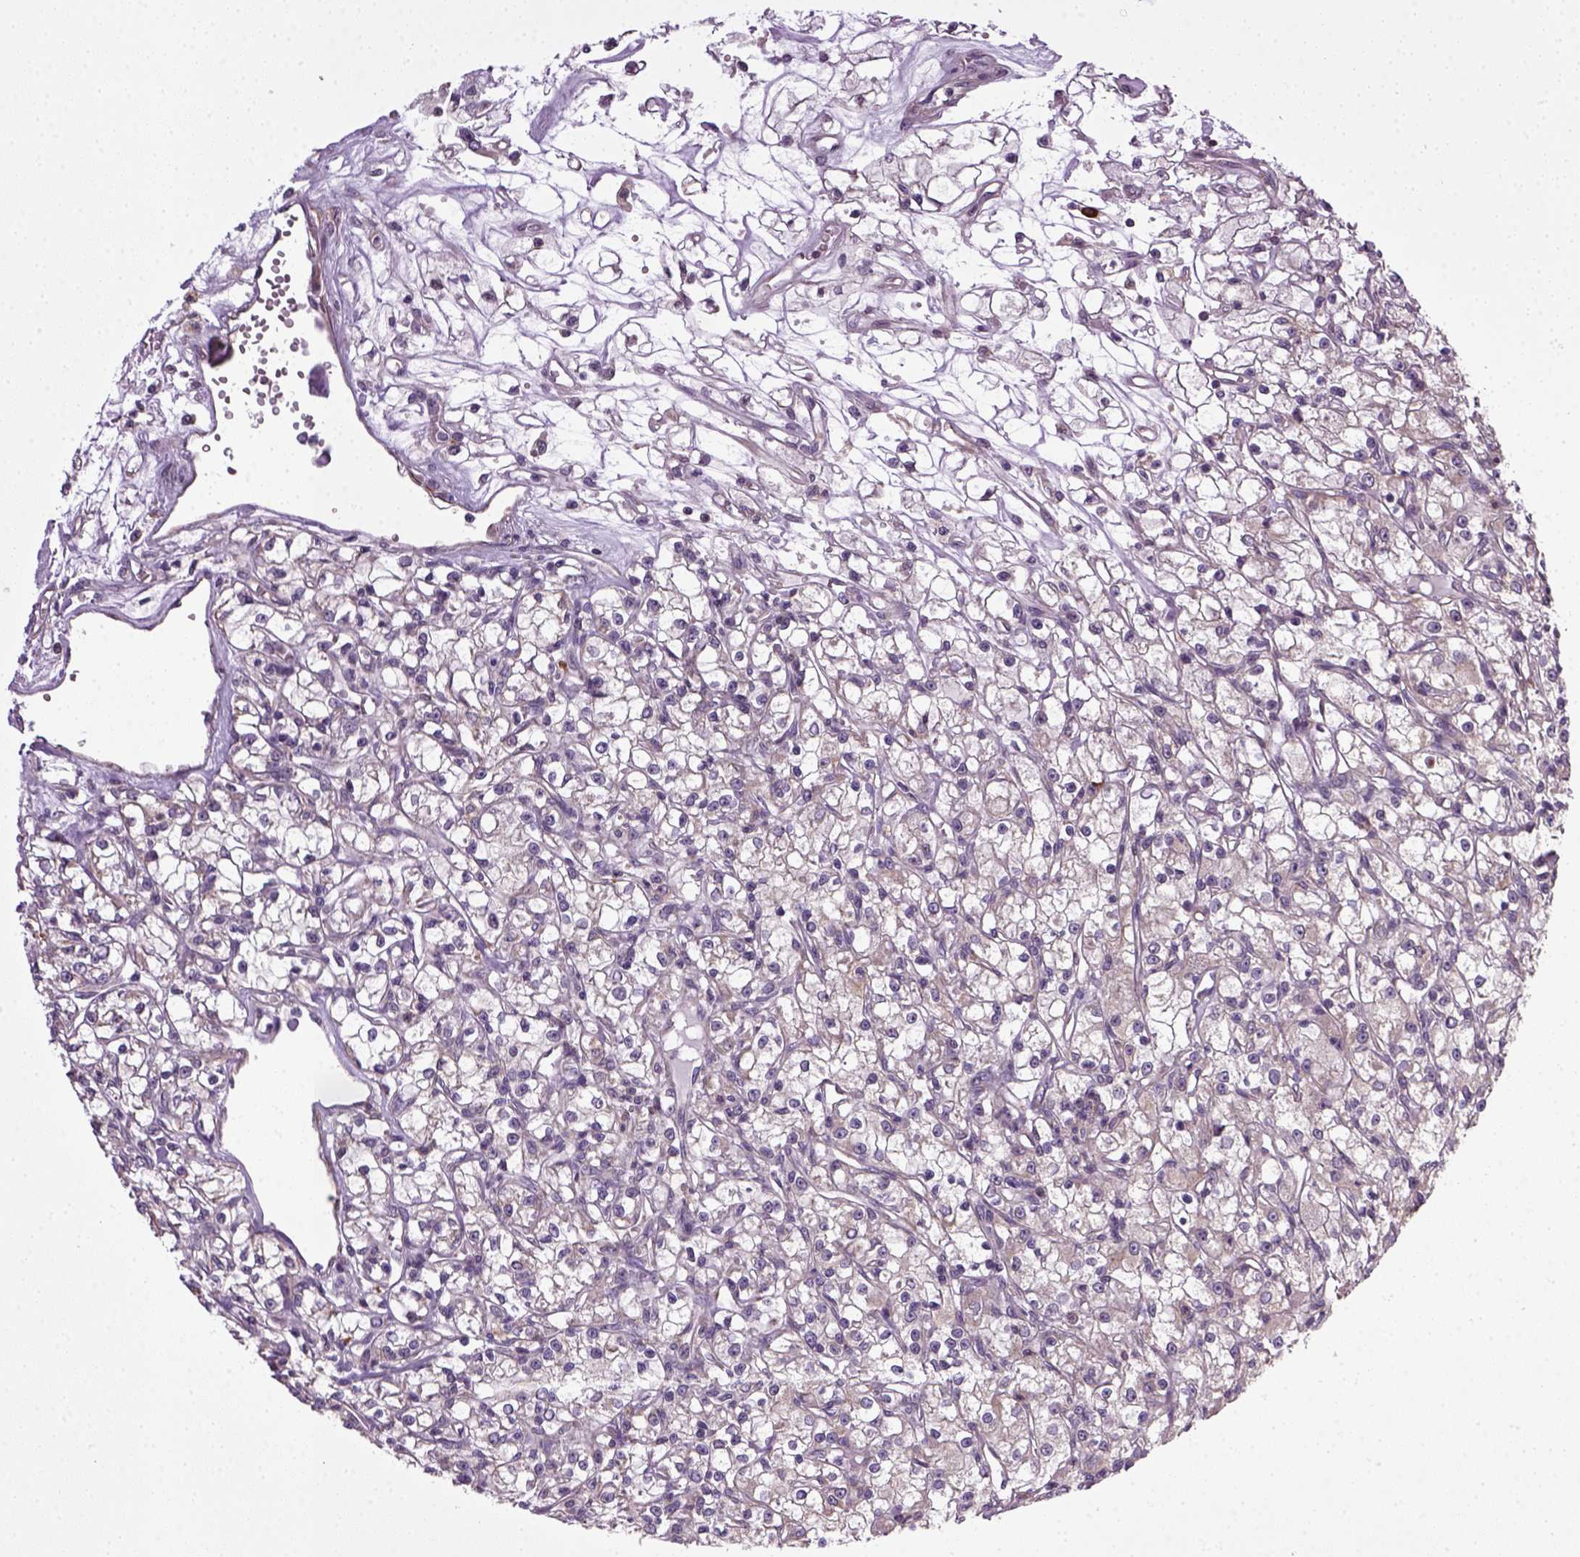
{"staining": {"intensity": "negative", "quantity": "none", "location": "none"}, "tissue": "renal cancer", "cell_type": "Tumor cells", "image_type": "cancer", "snomed": [{"axis": "morphology", "description": "Adenocarcinoma, NOS"}, {"axis": "topography", "description": "Kidney"}], "caption": "Micrograph shows no protein positivity in tumor cells of renal adenocarcinoma tissue.", "gene": "TPRG1", "patient": {"sex": "female", "age": 59}}